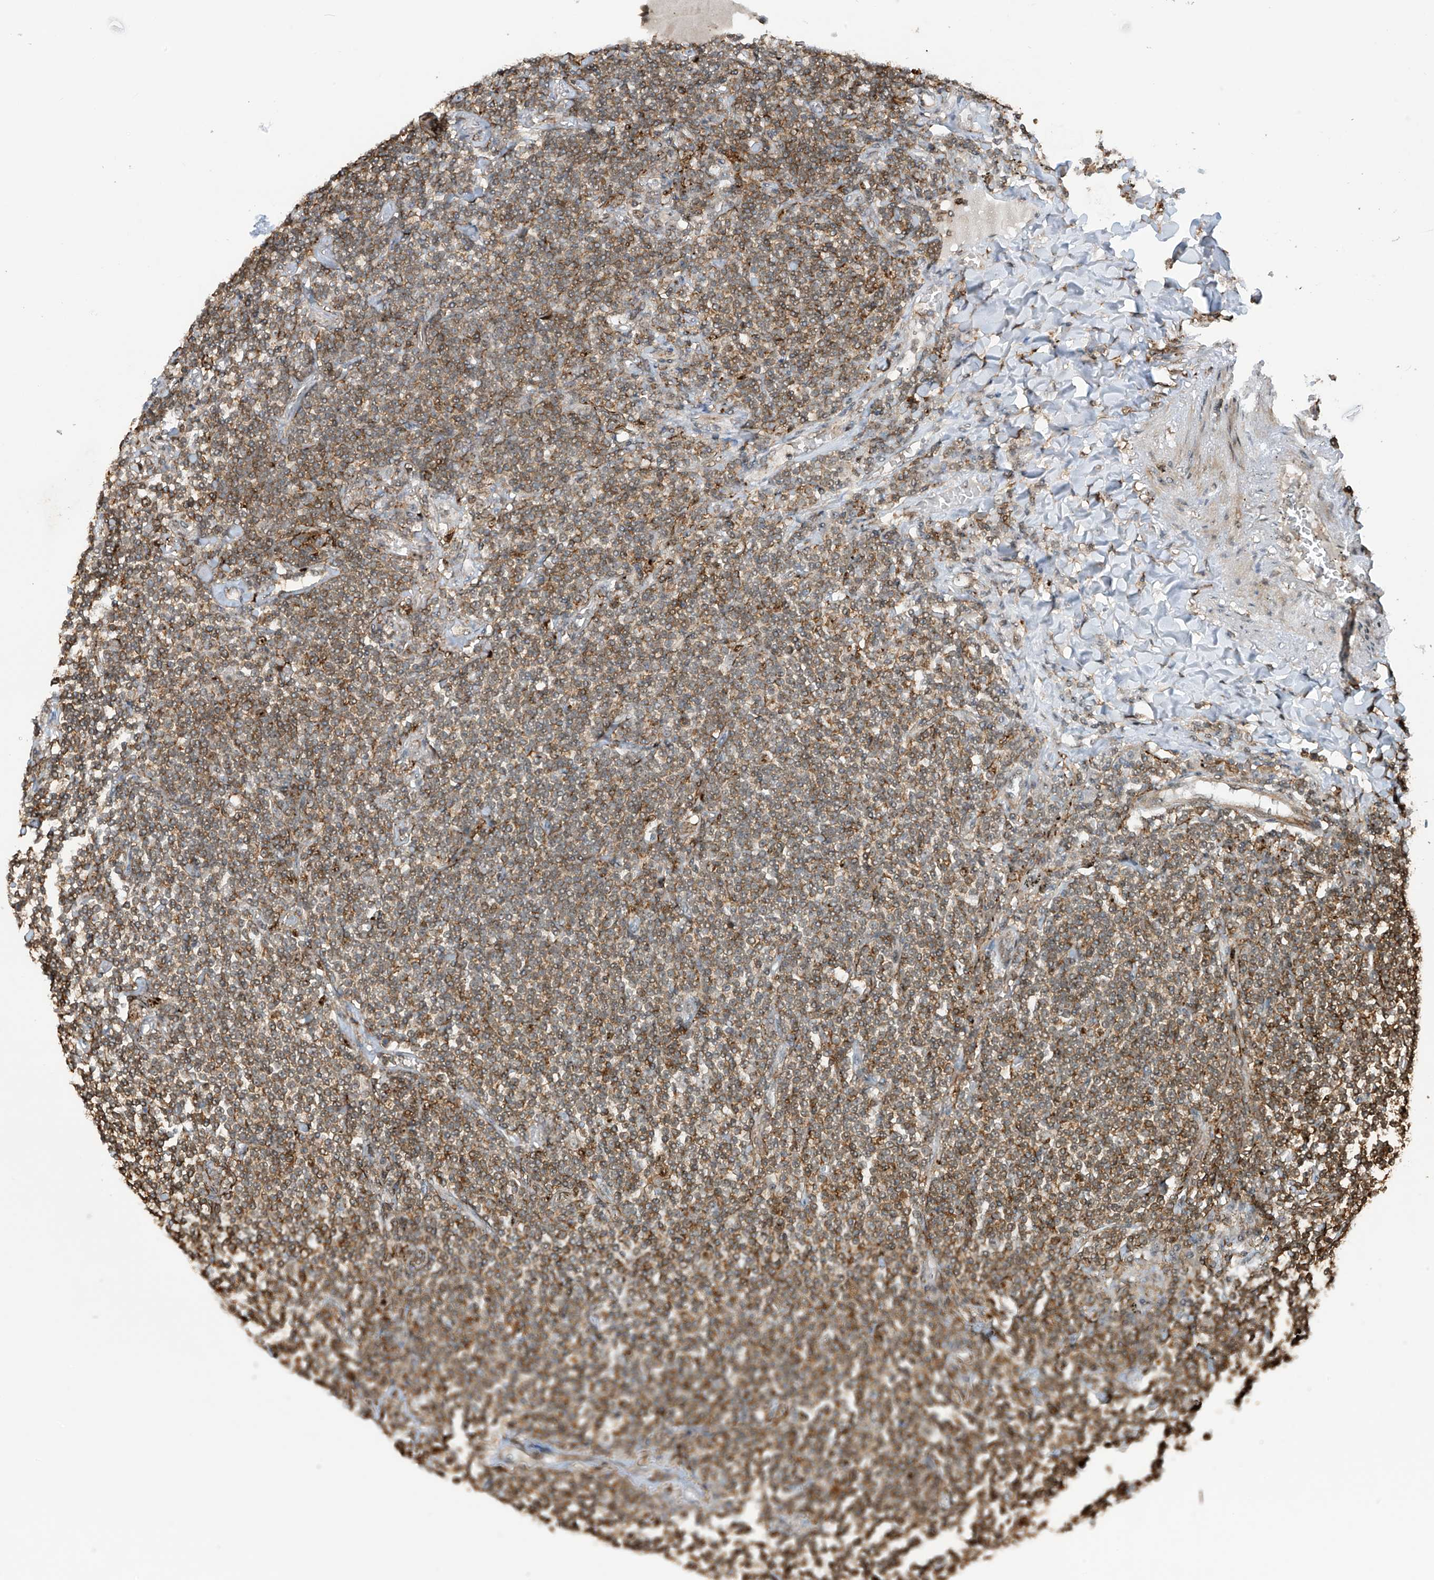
{"staining": {"intensity": "weak", "quantity": "25%-75%", "location": "cytoplasmic/membranous"}, "tissue": "lymphoma", "cell_type": "Tumor cells", "image_type": "cancer", "snomed": [{"axis": "morphology", "description": "Malignant lymphoma, non-Hodgkin's type, Low grade"}, {"axis": "topography", "description": "Lung"}], "caption": "Malignant lymphoma, non-Hodgkin's type (low-grade) was stained to show a protein in brown. There is low levels of weak cytoplasmic/membranous expression in approximately 25%-75% of tumor cells.", "gene": "REPIN1", "patient": {"sex": "female", "age": 71}}